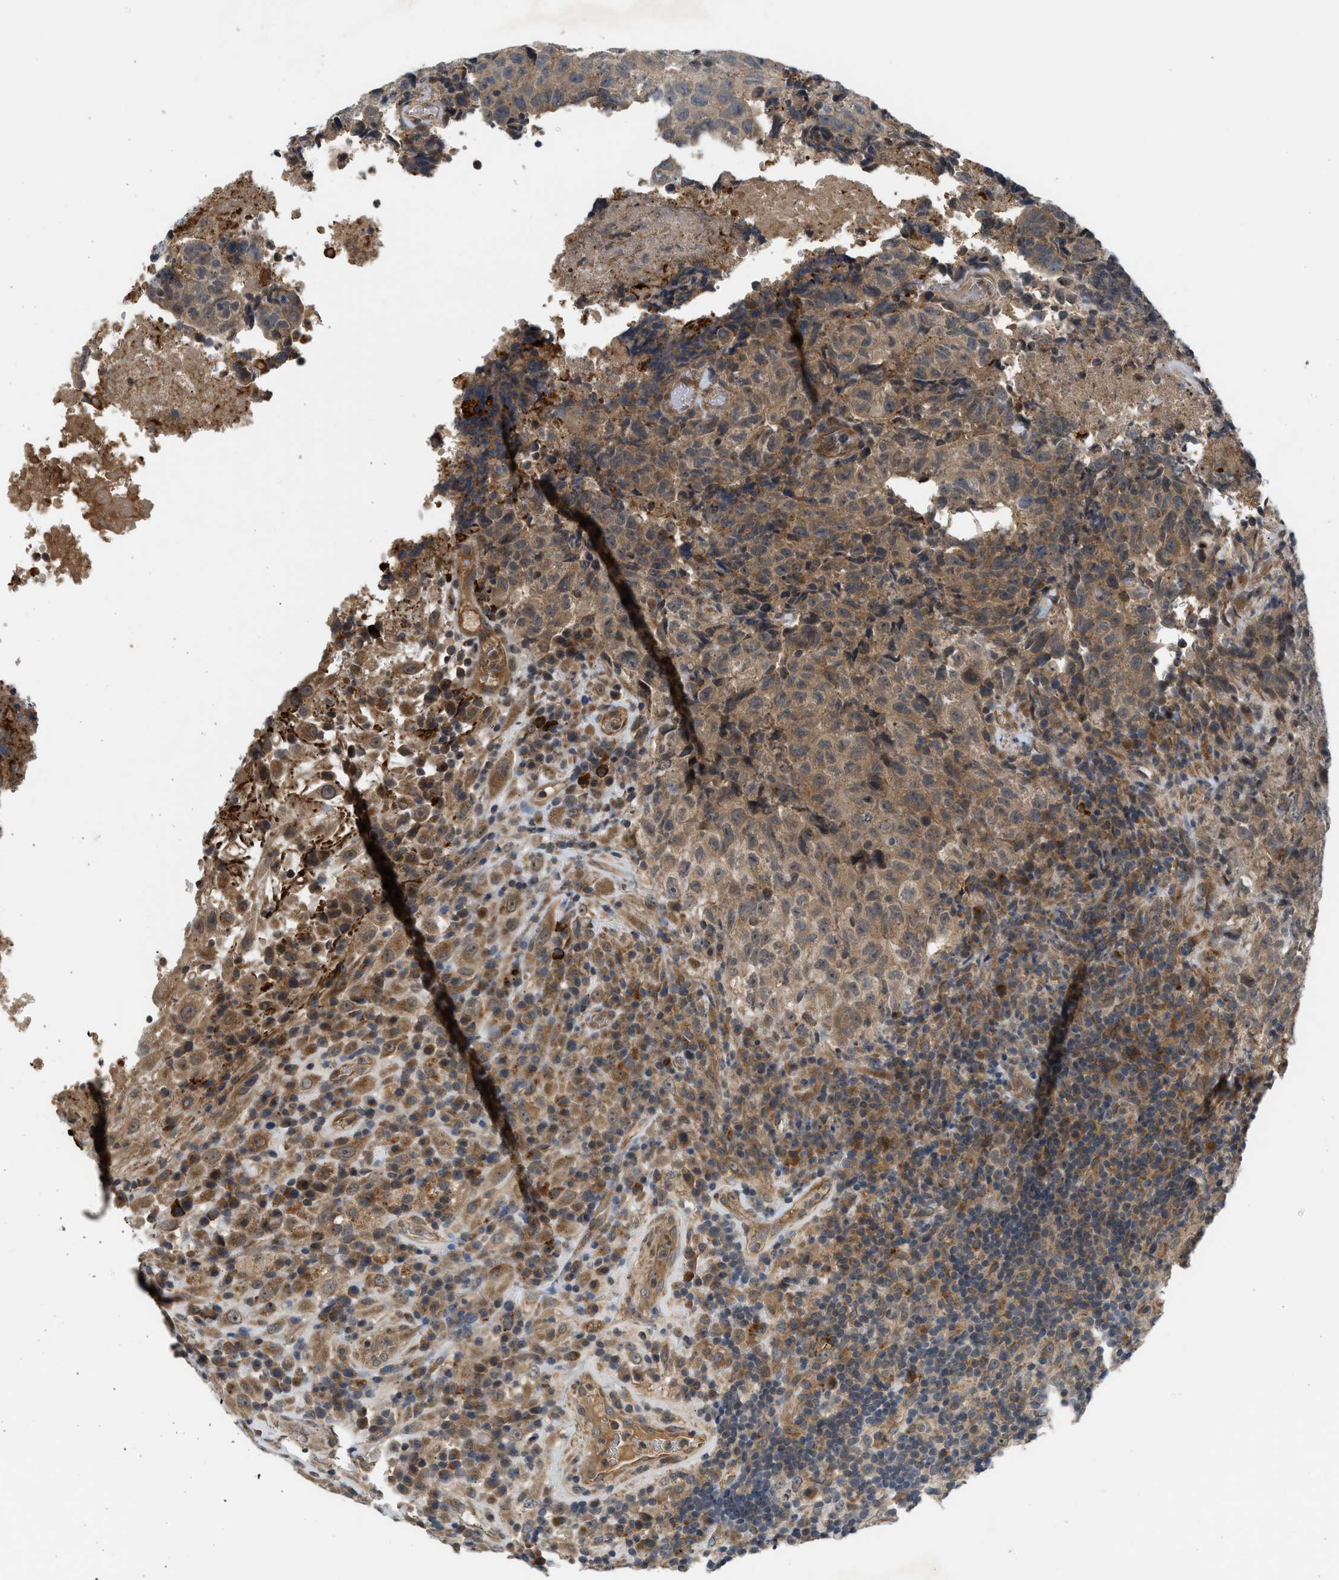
{"staining": {"intensity": "moderate", "quantity": ">75%", "location": "cytoplasmic/membranous"}, "tissue": "testis cancer", "cell_type": "Tumor cells", "image_type": "cancer", "snomed": [{"axis": "morphology", "description": "Necrosis, NOS"}, {"axis": "morphology", "description": "Carcinoma, Embryonal, NOS"}, {"axis": "topography", "description": "Testis"}], "caption": "A brown stain labels moderate cytoplasmic/membranous staining of a protein in embryonal carcinoma (testis) tumor cells.", "gene": "ADCY8", "patient": {"sex": "male", "age": 19}}